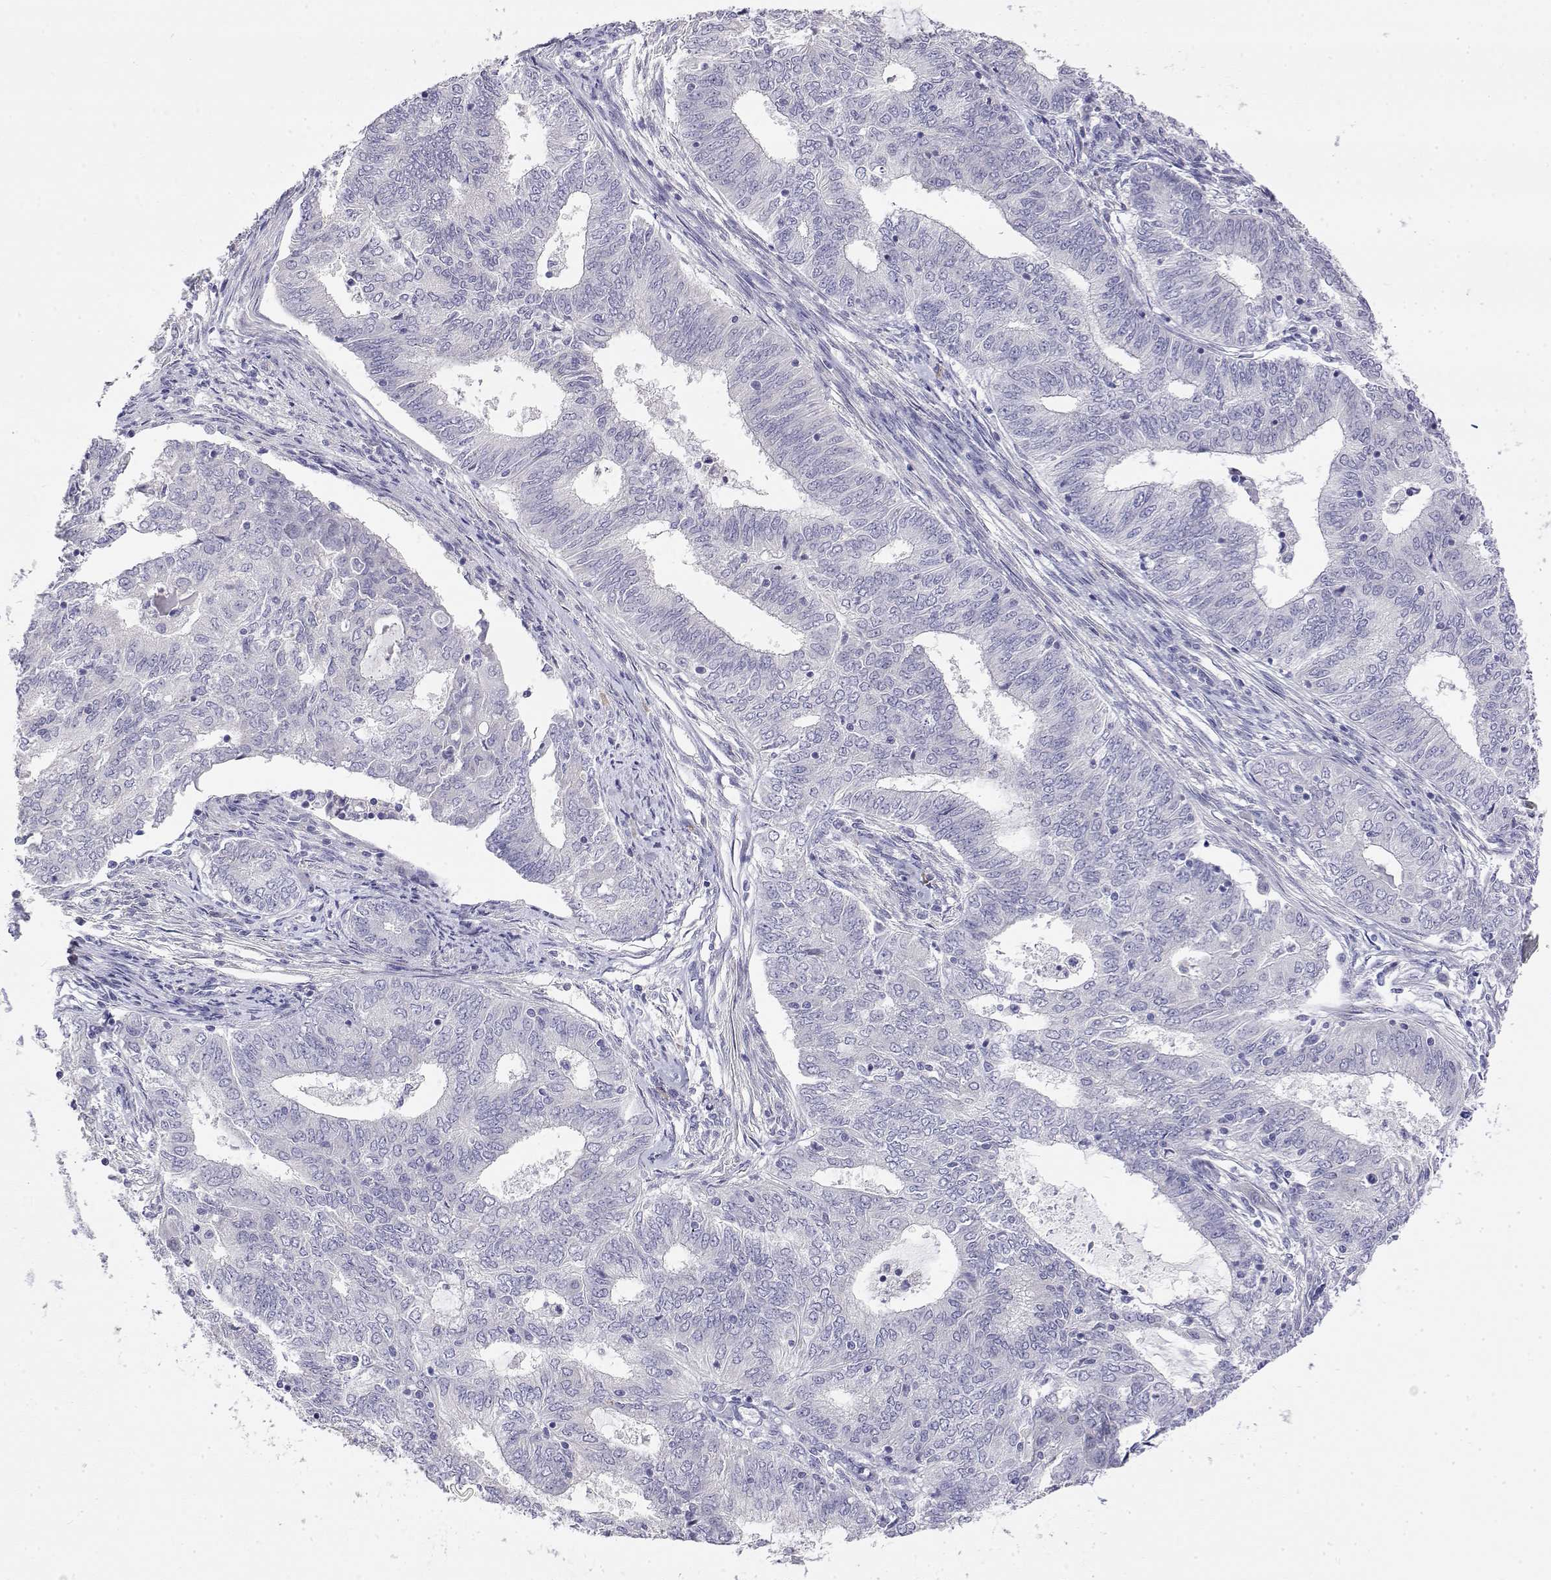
{"staining": {"intensity": "negative", "quantity": "none", "location": "none"}, "tissue": "endometrial cancer", "cell_type": "Tumor cells", "image_type": "cancer", "snomed": [{"axis": "morphology", "description": "Adenocarcinoma, NOS"}, {"axis": "topography", "description": "Endometrium"}], "caption": "A micrograph of human endometrial adenocarcinoma is negative for staining in tumor cells.", "gene": "LY6D", "patient": {"sex": "female", "age": 62}}